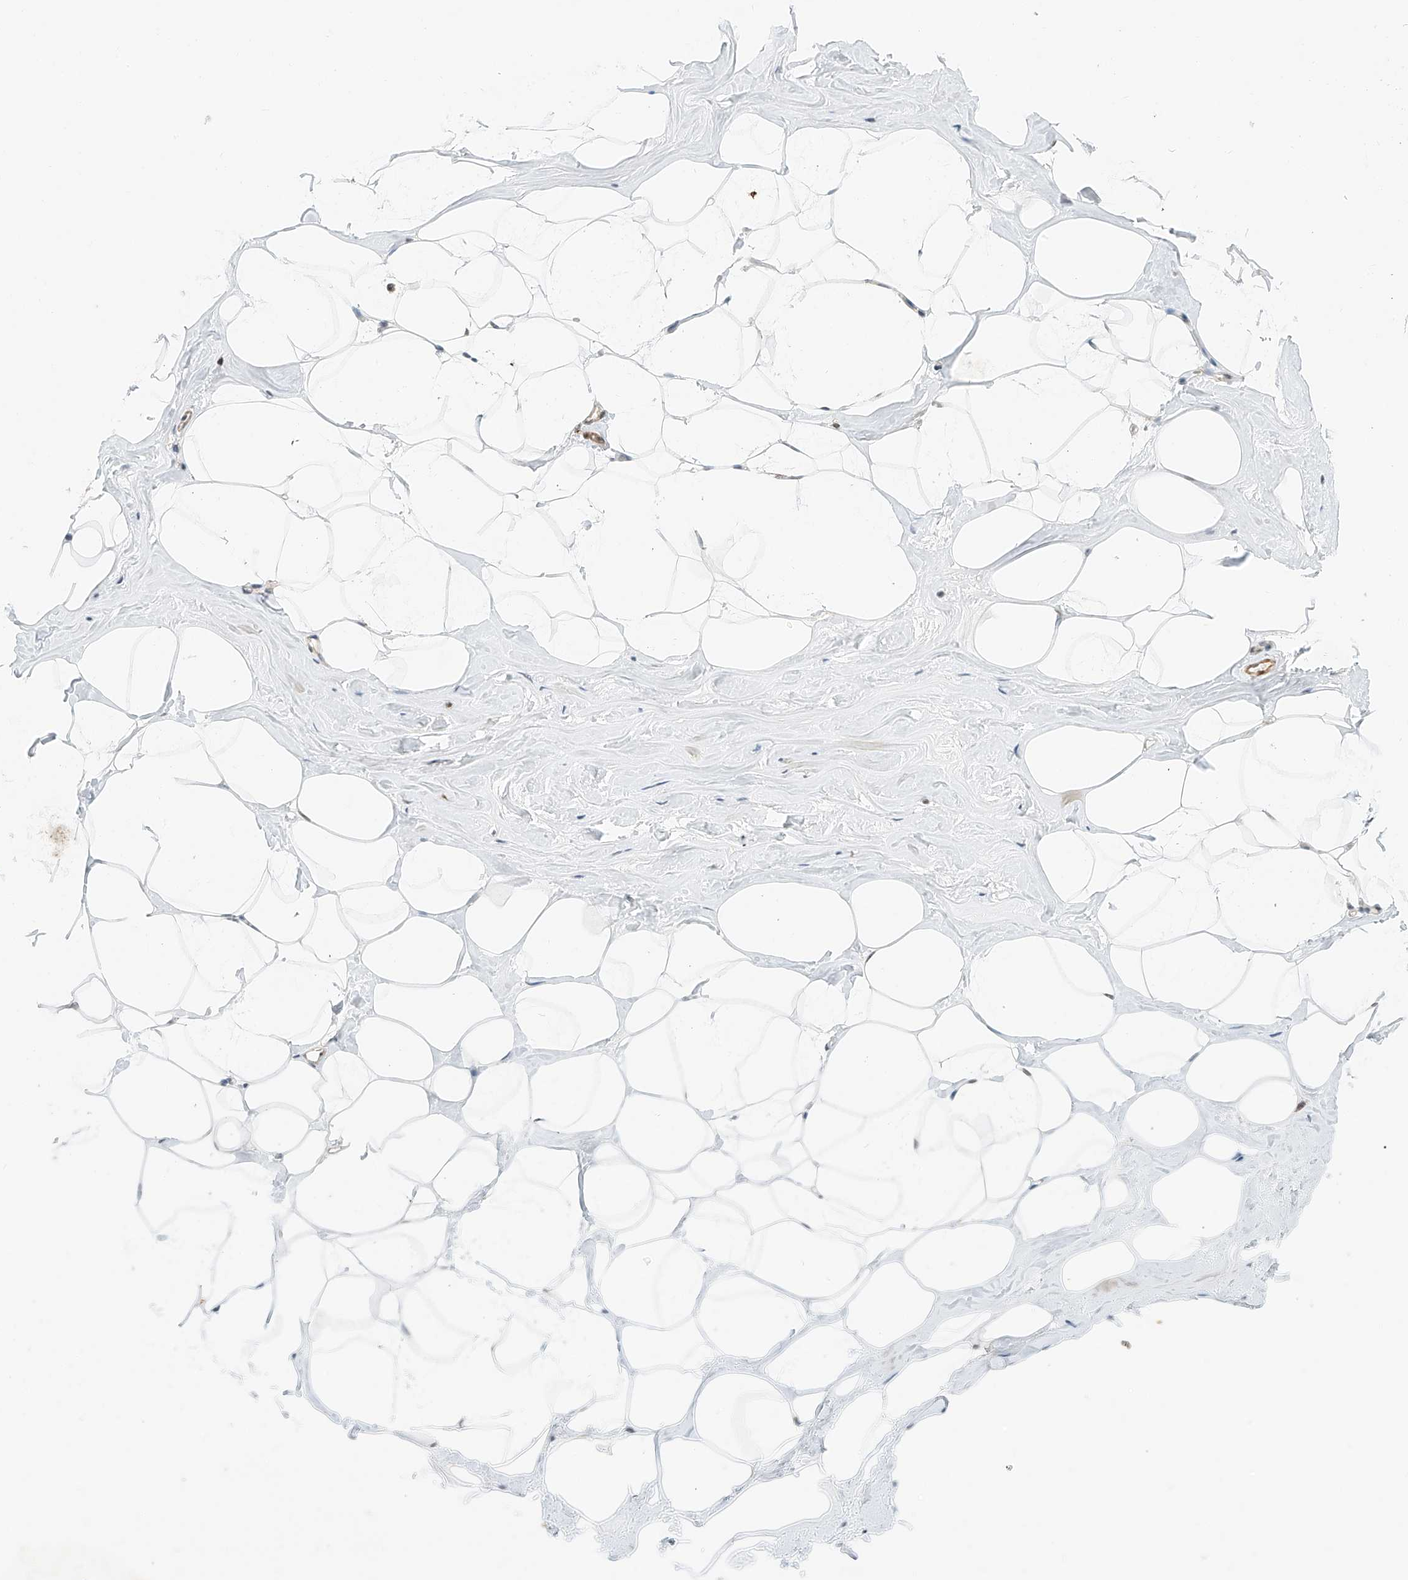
{"staining": {"intensity": "weak", "quantity": "<25%", "location": "cytoplasmic/membranous"}, "tissue": "adipose tissue", "cell_type": "Adipocytes", "image_type": "normal", "snomed": [{"axis": "morphology", "description": "Normal tissue, NOS"}, {"axis": "morphology", "description": "Fibrosis, NOS"}, {"axis": "topography", "description": "Breast"}, {"axis": "topography", "description": "Adipose tissue"}], "caption": "IHC photomicrograph of unremarkable adipose tissue: human adipose tissue stained with DAB (3,3'-diaminobenzidine) reveals no significant protein staining in adipocytes. The staining is performed using DAB (3,3'-diaminobenzidine) brown chromogen with nuclei counter-stained in using hematoxylin.", "gene": "MICAL1", "patient": {"sex": "female", "age": 39}}